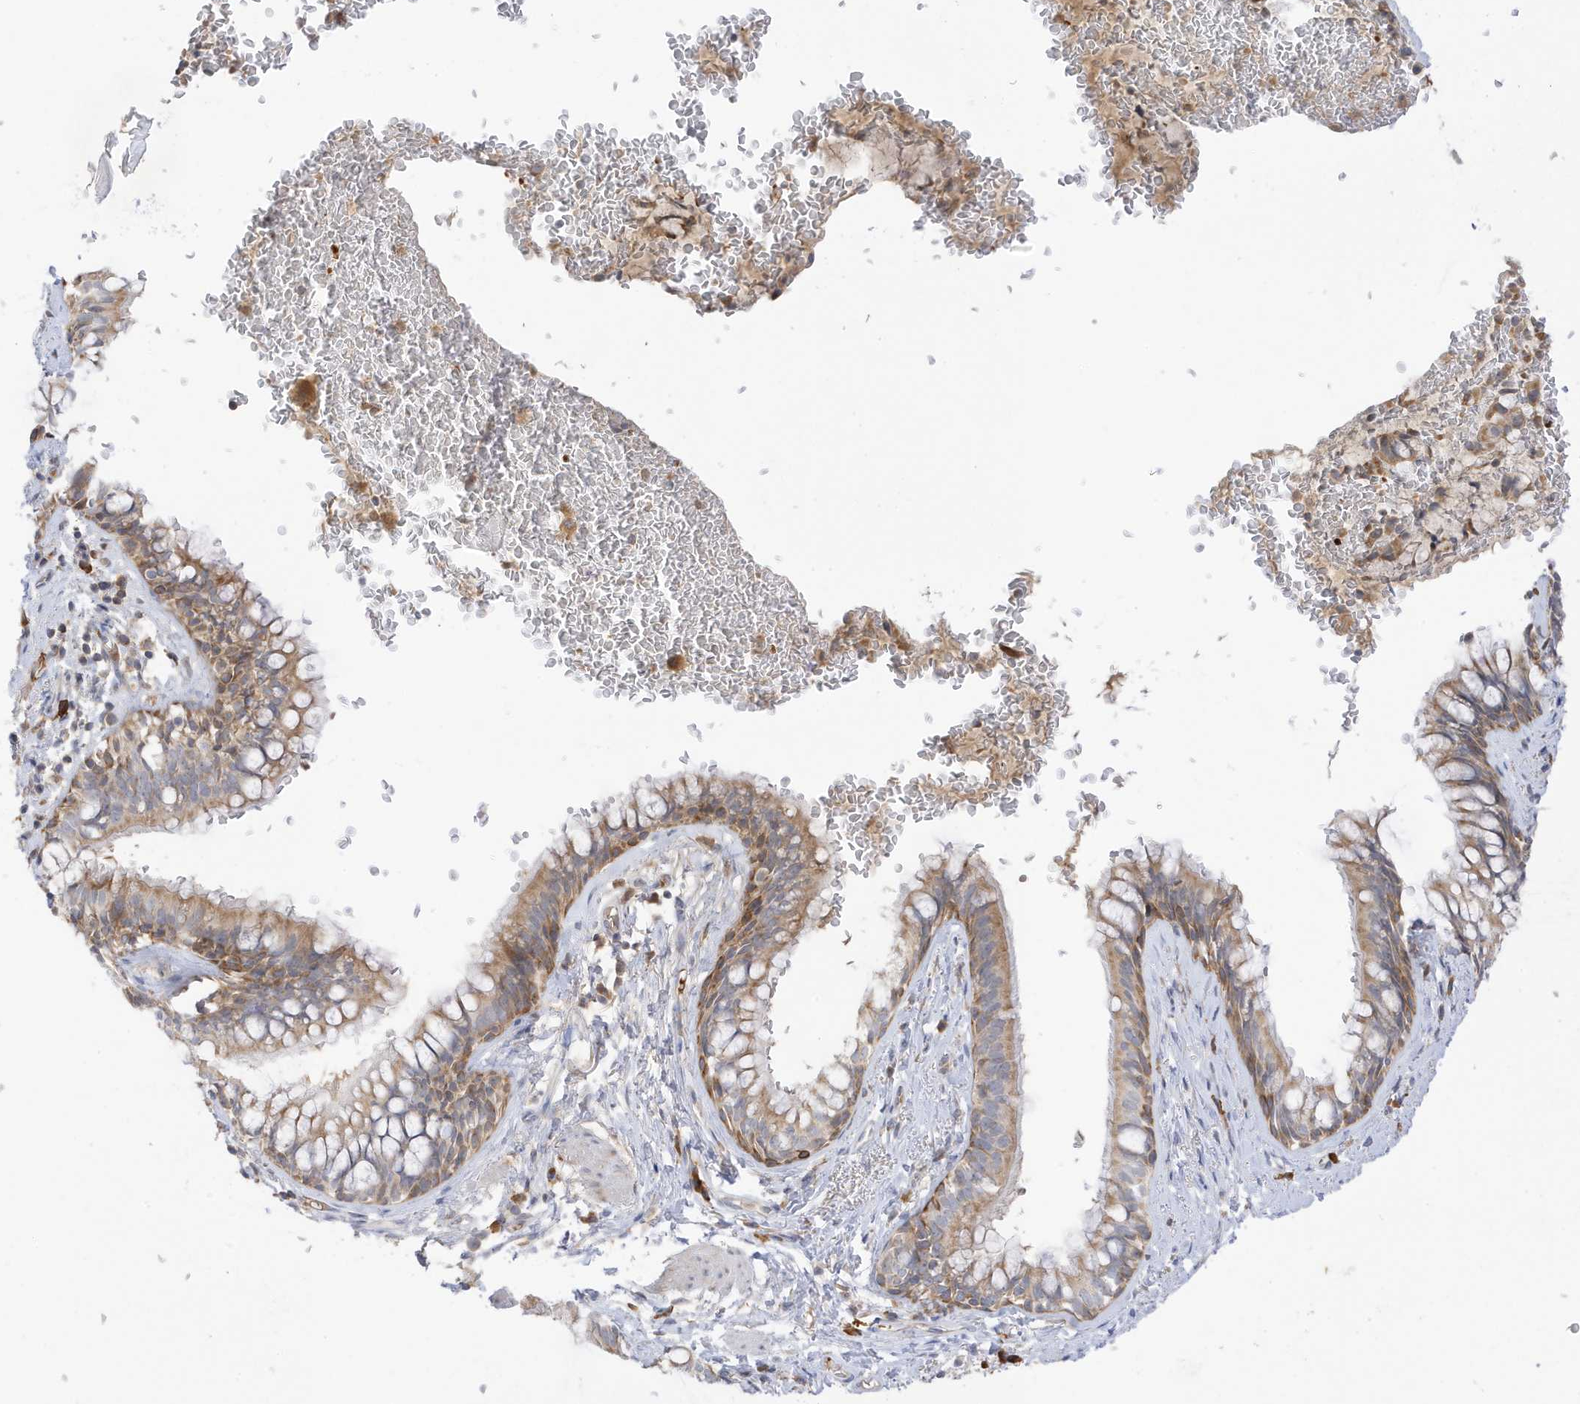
{"staining": {"intensity": "moderate", "quantity": ">75%", "location": "cytoplasmic/membranous"}, "tissue": "bronchus", "cell_type": "Respiratory epithelial cells", "image_type": "normal", "snomed": [{"axis": "morphology", "description": "Normal tissue, NOS"}, {"axis": "topography", "description": "Cartilage tissue"}, {"axis": "topography", "description": "Bronchus"}], "caption": "A micrograph showing moderate cytoplasmic/membranous expression in approximately >75% of respiratory epithelial cells in unremarkable bronchus, as visualized by brown immunohistochemical staining.", "gene": "NPPC", "patient": {"sex": "female", "age": 36}}